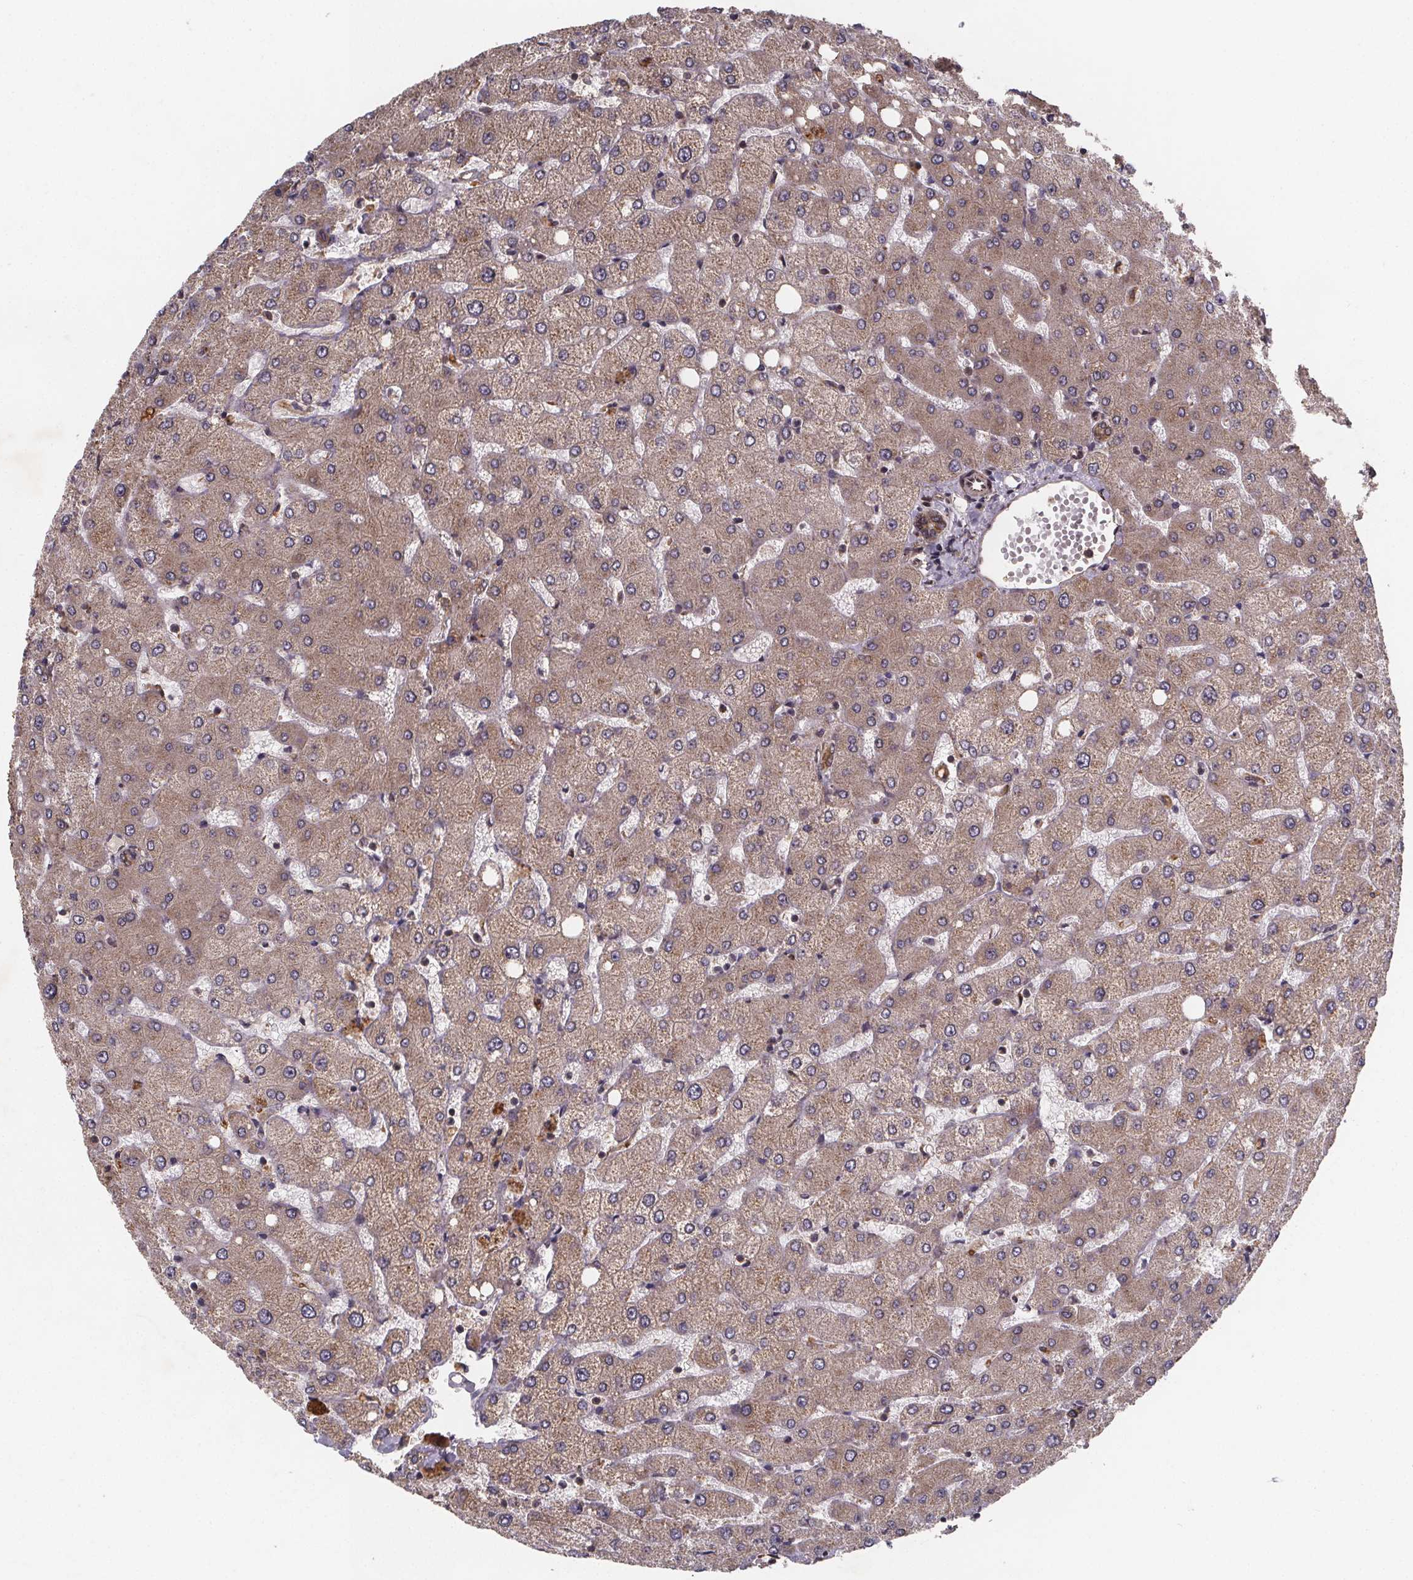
{"staining": {"intensity": "moderate", "quantity": ">75%", "location": "cytoplasmic/membranous"}, "tissue": "liver", "cell_type": "Cholangiocytes", "image_type": "normal", "snomed": [{"axis": "morphology", "description": "Normal tissue, NOS"}, {"axis": "topography", "description": "Liver"}], "caption": "Liver was stained to show a protein in brown. There is medium levels of moderate cytoplasmic/membranous staining in about >75% of cholangiocytes. Using DAB (3,3'-diaminobenzidine) (brown) and hematoxylin (blue) stains, captured at high magnification using brightfield microscopy.", "gene": "PIERCE2", "patient": {"sex": "female", "age": 54}}